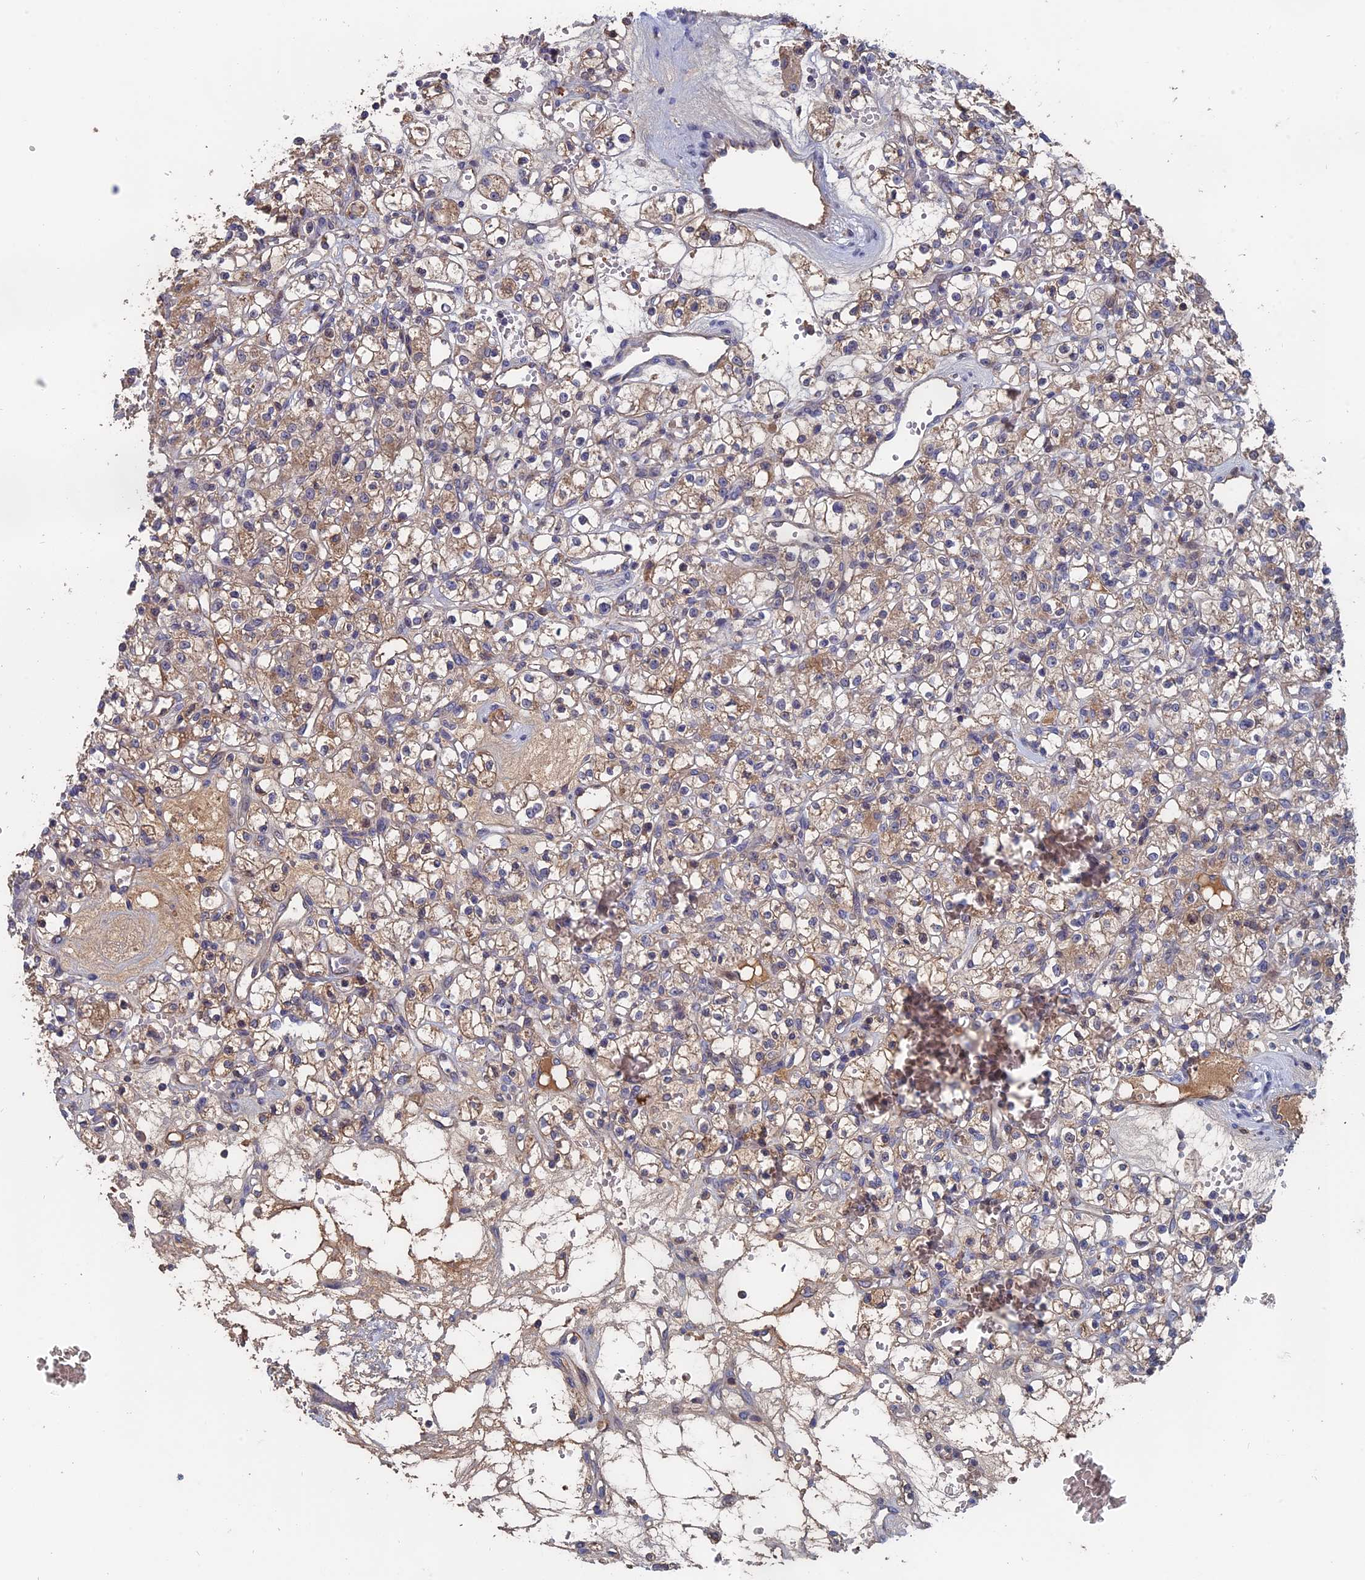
{"staining": {"intensity": "weak", "quantity": ">75%", "location": "cytoplasmic/membranous"}, "tissue": "renal cancer", "cell_type": "Tumor cells", "image_type": "cancer", "snomed": [{"axis": "morphology", "description": "Adenocarcinoma, NOS"}, {"axis": "topography", "description": "Kidney"}], "caption": "The immunohistochemical stain labels weak cytoplasmic/membranous positivity in tumor cells of renal cancer (adenocarcinoma) tissue. (Brightfield microscopy of DAB IHC at high magnification).", "gene": "SLC33A1", "patient": {"sex": "female", "age": 59}}